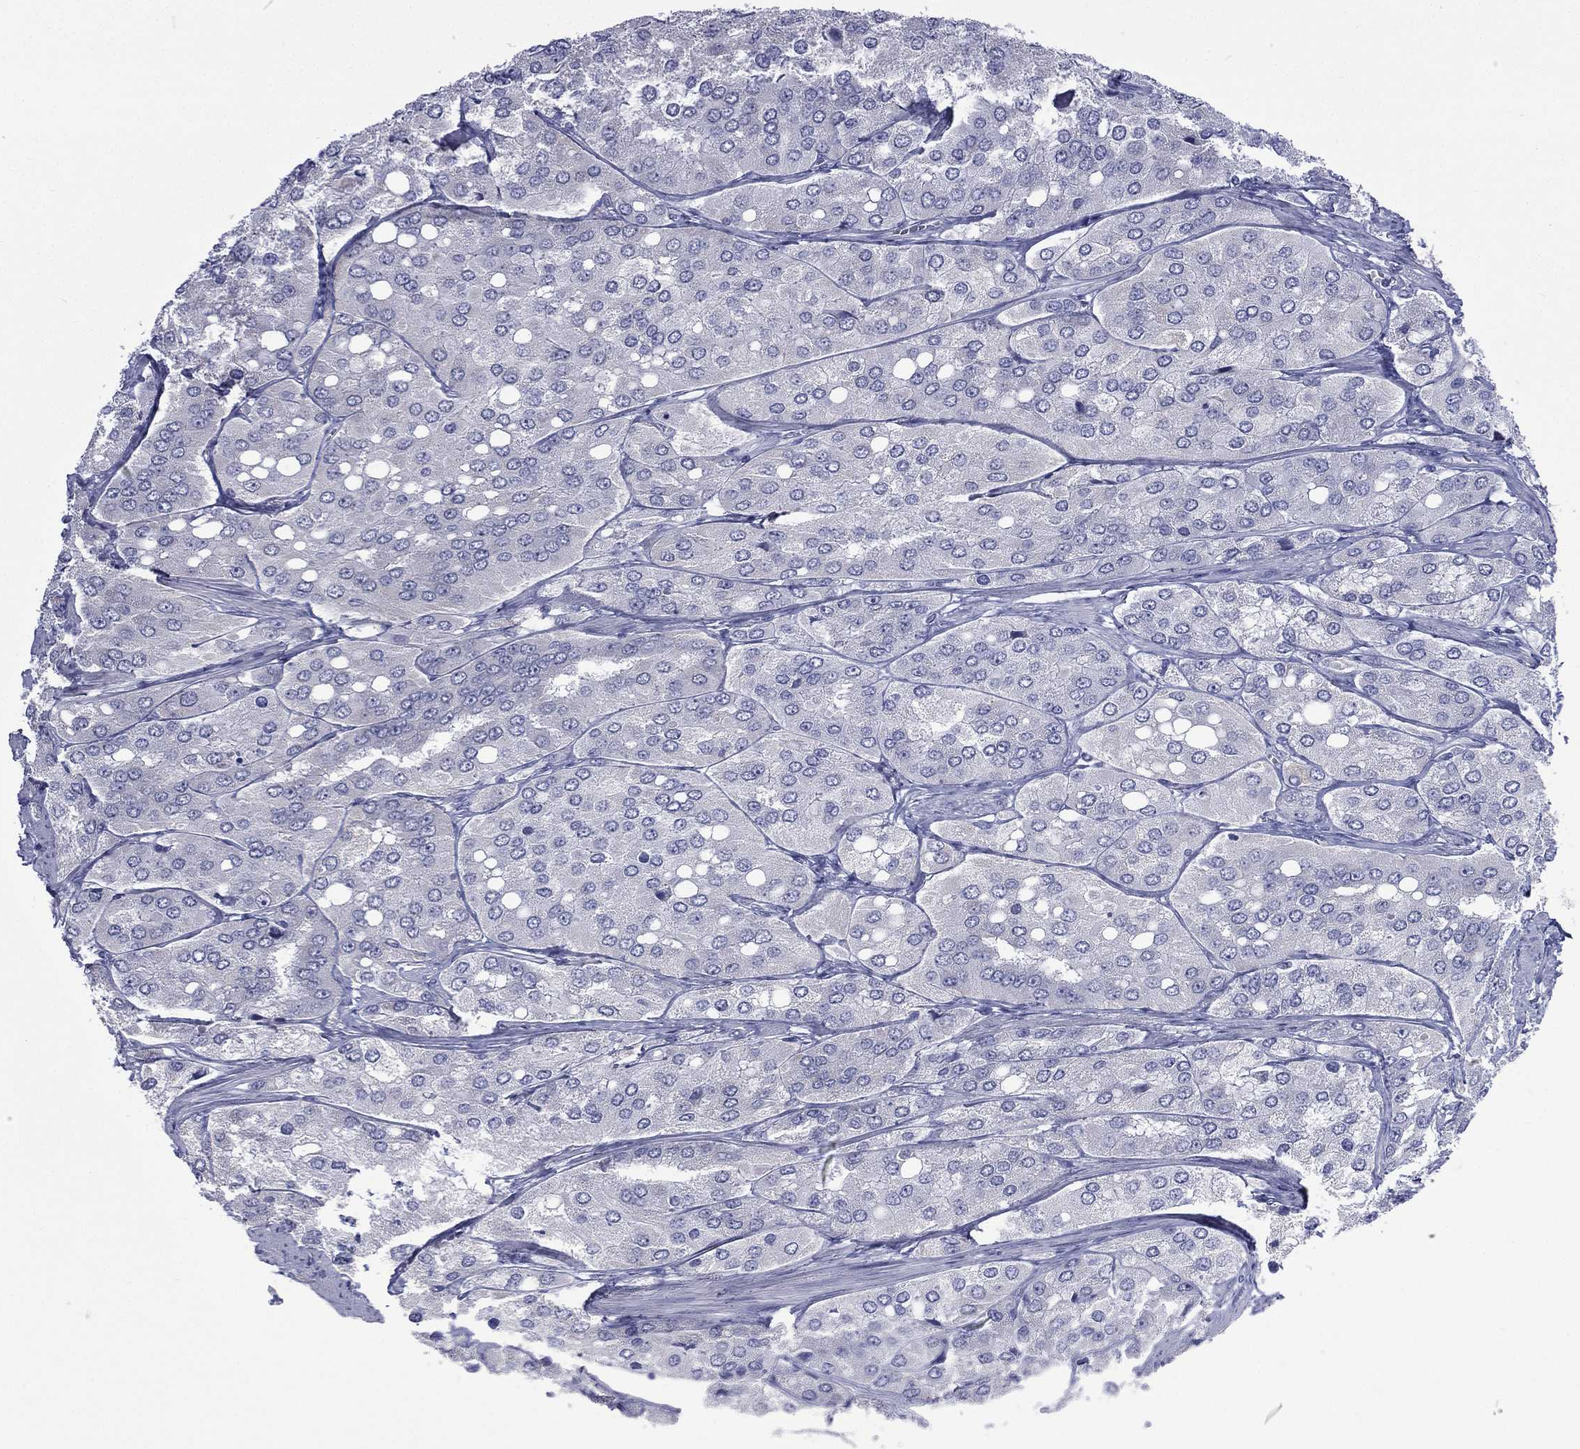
{"staining": {"intensity": "negative", "quantity": "none", "location": "none"}, "tissue": "prostate cancer", "cell_type": "Tumor cells", "image_type": "cancer", "snomed": [{"axis": "morphology", "description": "Adenocarcinoma, Low grade"}, {"axis": "topography", "description": "Prostate"}], "caption": "Immunohistochemistry (IHC) of human prostate low-grade adenocarcinoma reveals no positivity in tumor cells.", "gene": "CES2", "patient": {"sex": "male", "age": 69}}